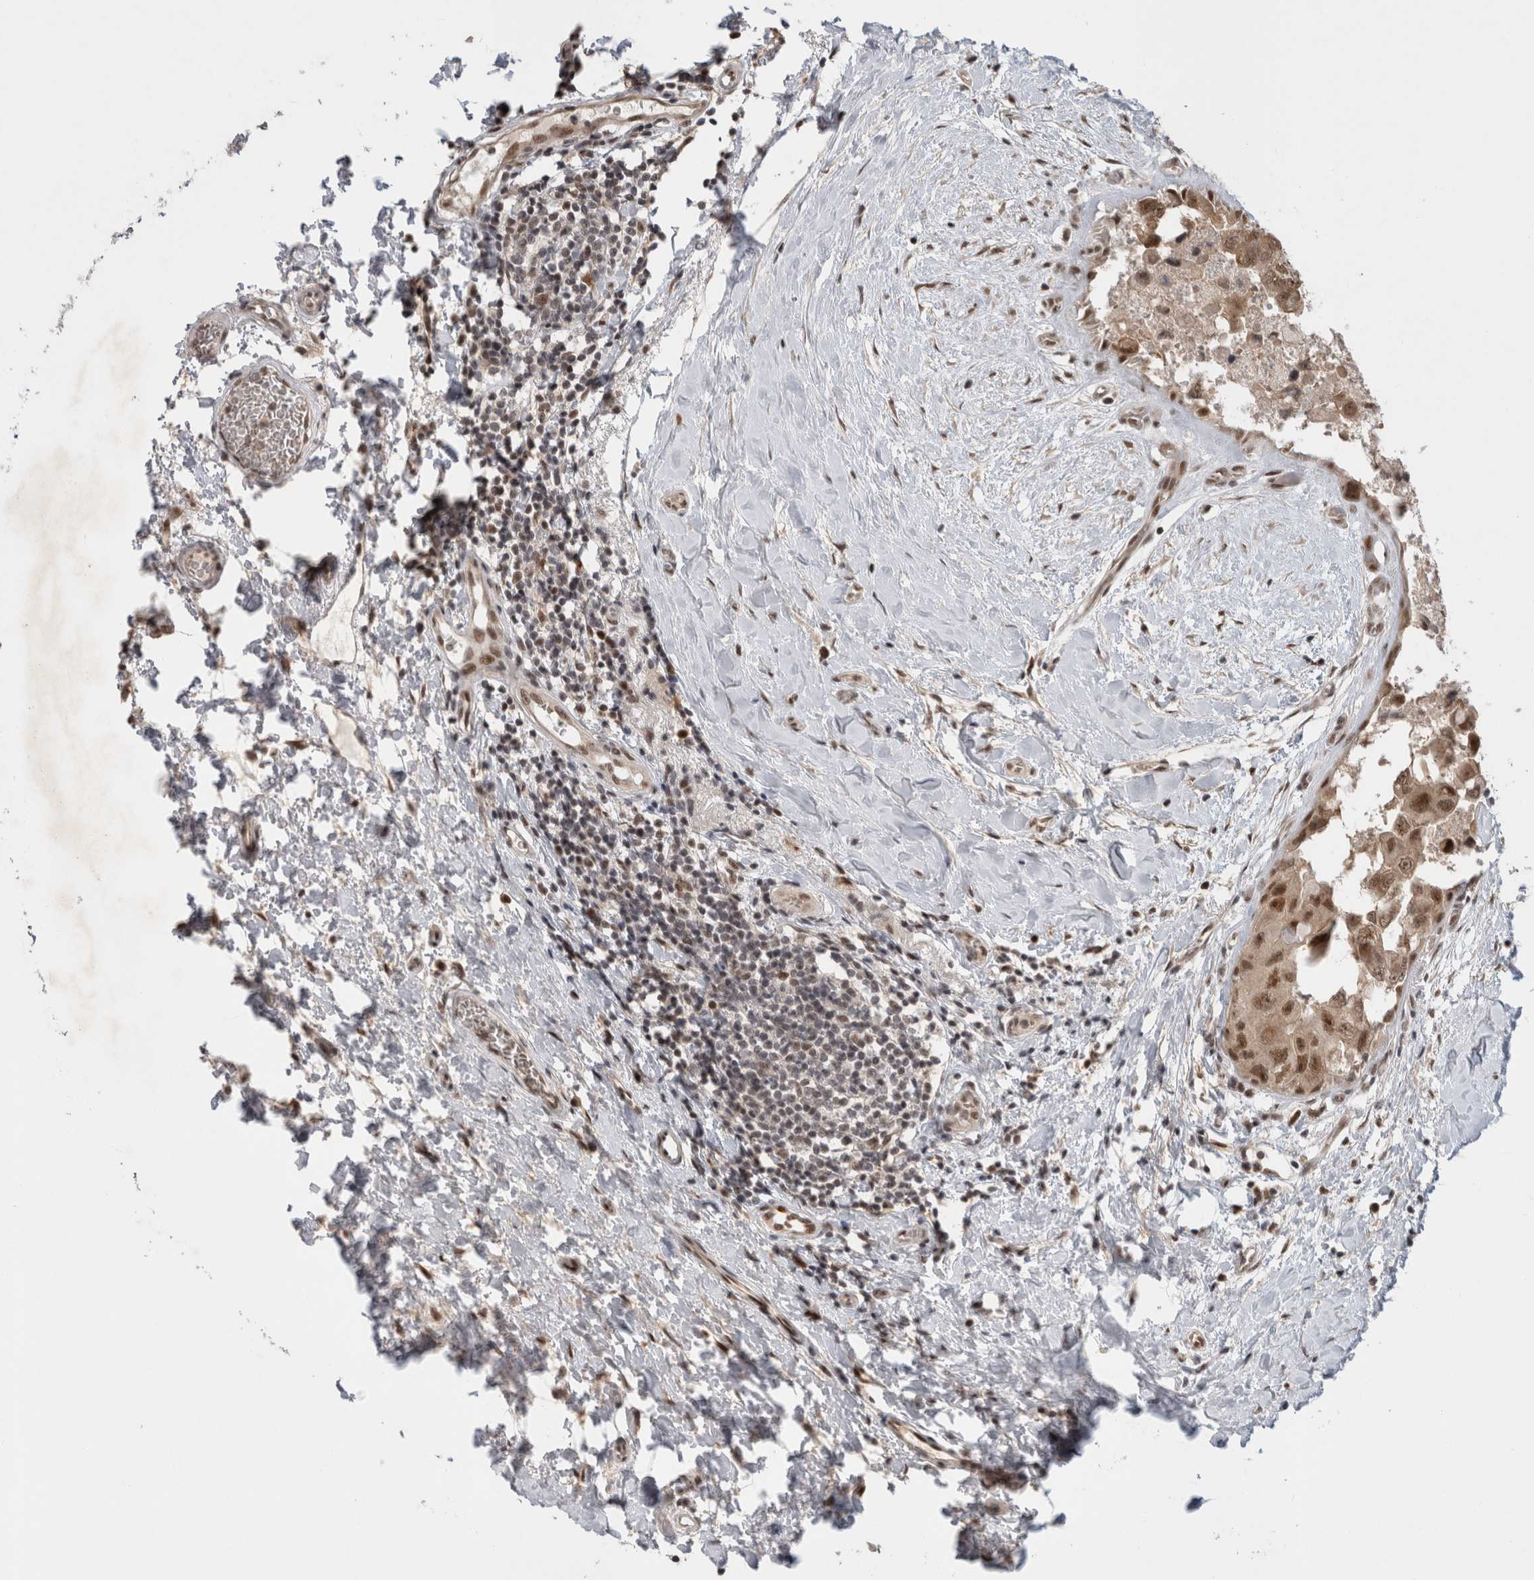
{"staining": {"intensity": "strong", "quantity": ">75%", "location": "nuclear"}, "tissue": "breast cancer", "cell_type": "Tumor cells", "image_type": "cancer", "snomed": [{"axis": "morphology", "description": "Duct carcinoma"}, {"axis": "topography", "description": "Breast"}], "caption": "Protein staining reveals strong nuclear staining in approximately >75% of tumor cells in breast cancer. (brown staining indicates protein expression, while blue staining denotes nuclei).", "gene": "HESX1", "patient": {"sex": "female", "age": 62}}